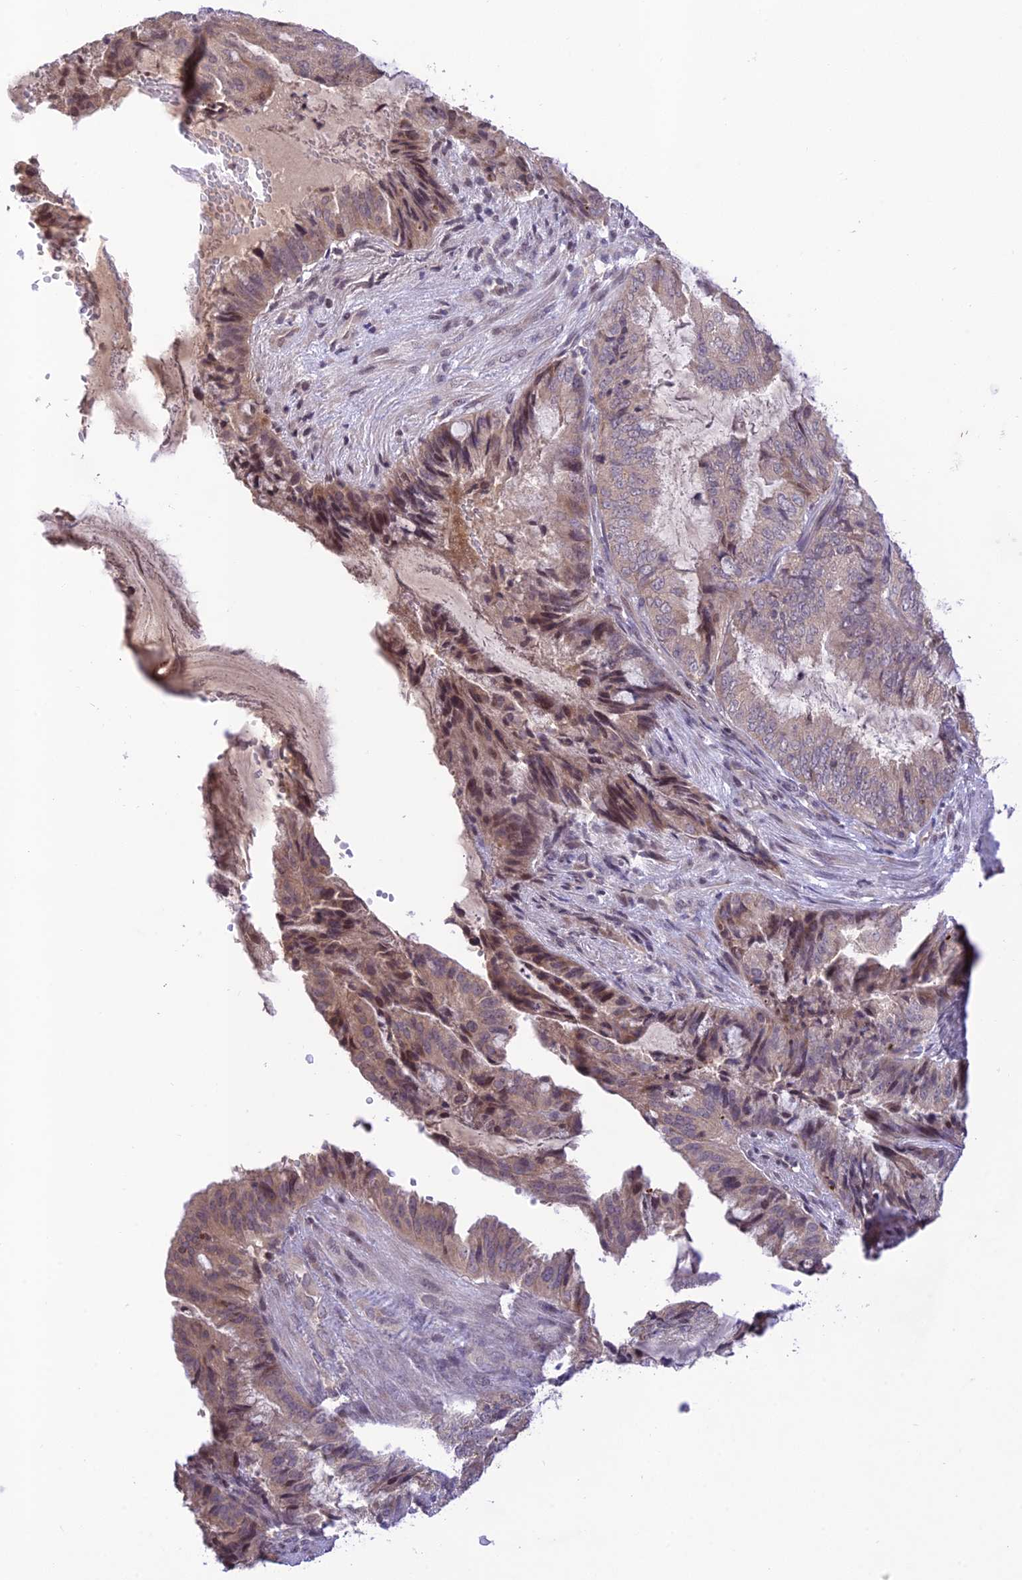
{"staining": {"intensity": "moderate", "quantity": ">75%", "location": "cytoplasmic/membranous,nuclear"}, "tissue": "endometrial cancer", "cell_type": "Tumor cells", "image_type": "cancer", "snomed": [{"axis": "morphology", "description": "Adenocarcinoma, NOS"}, {"axis": "topography", "description": "Endometrium"}], "caption": "An immunohistochemistry (IHC) histopathology image of tumor tissue is shown. Protein staining in brown highlights moderate cytoplasmic/membranous and nuclear positivity in endometrial cancer (adenocarcinoma) within tumor cells. Using DAB (brown) and hematoxylin (blue) stains, captured at high magnification using brightfield microscopy.", "gene": "TEKT1", "patient": {"sex": "female", "age": 51}}